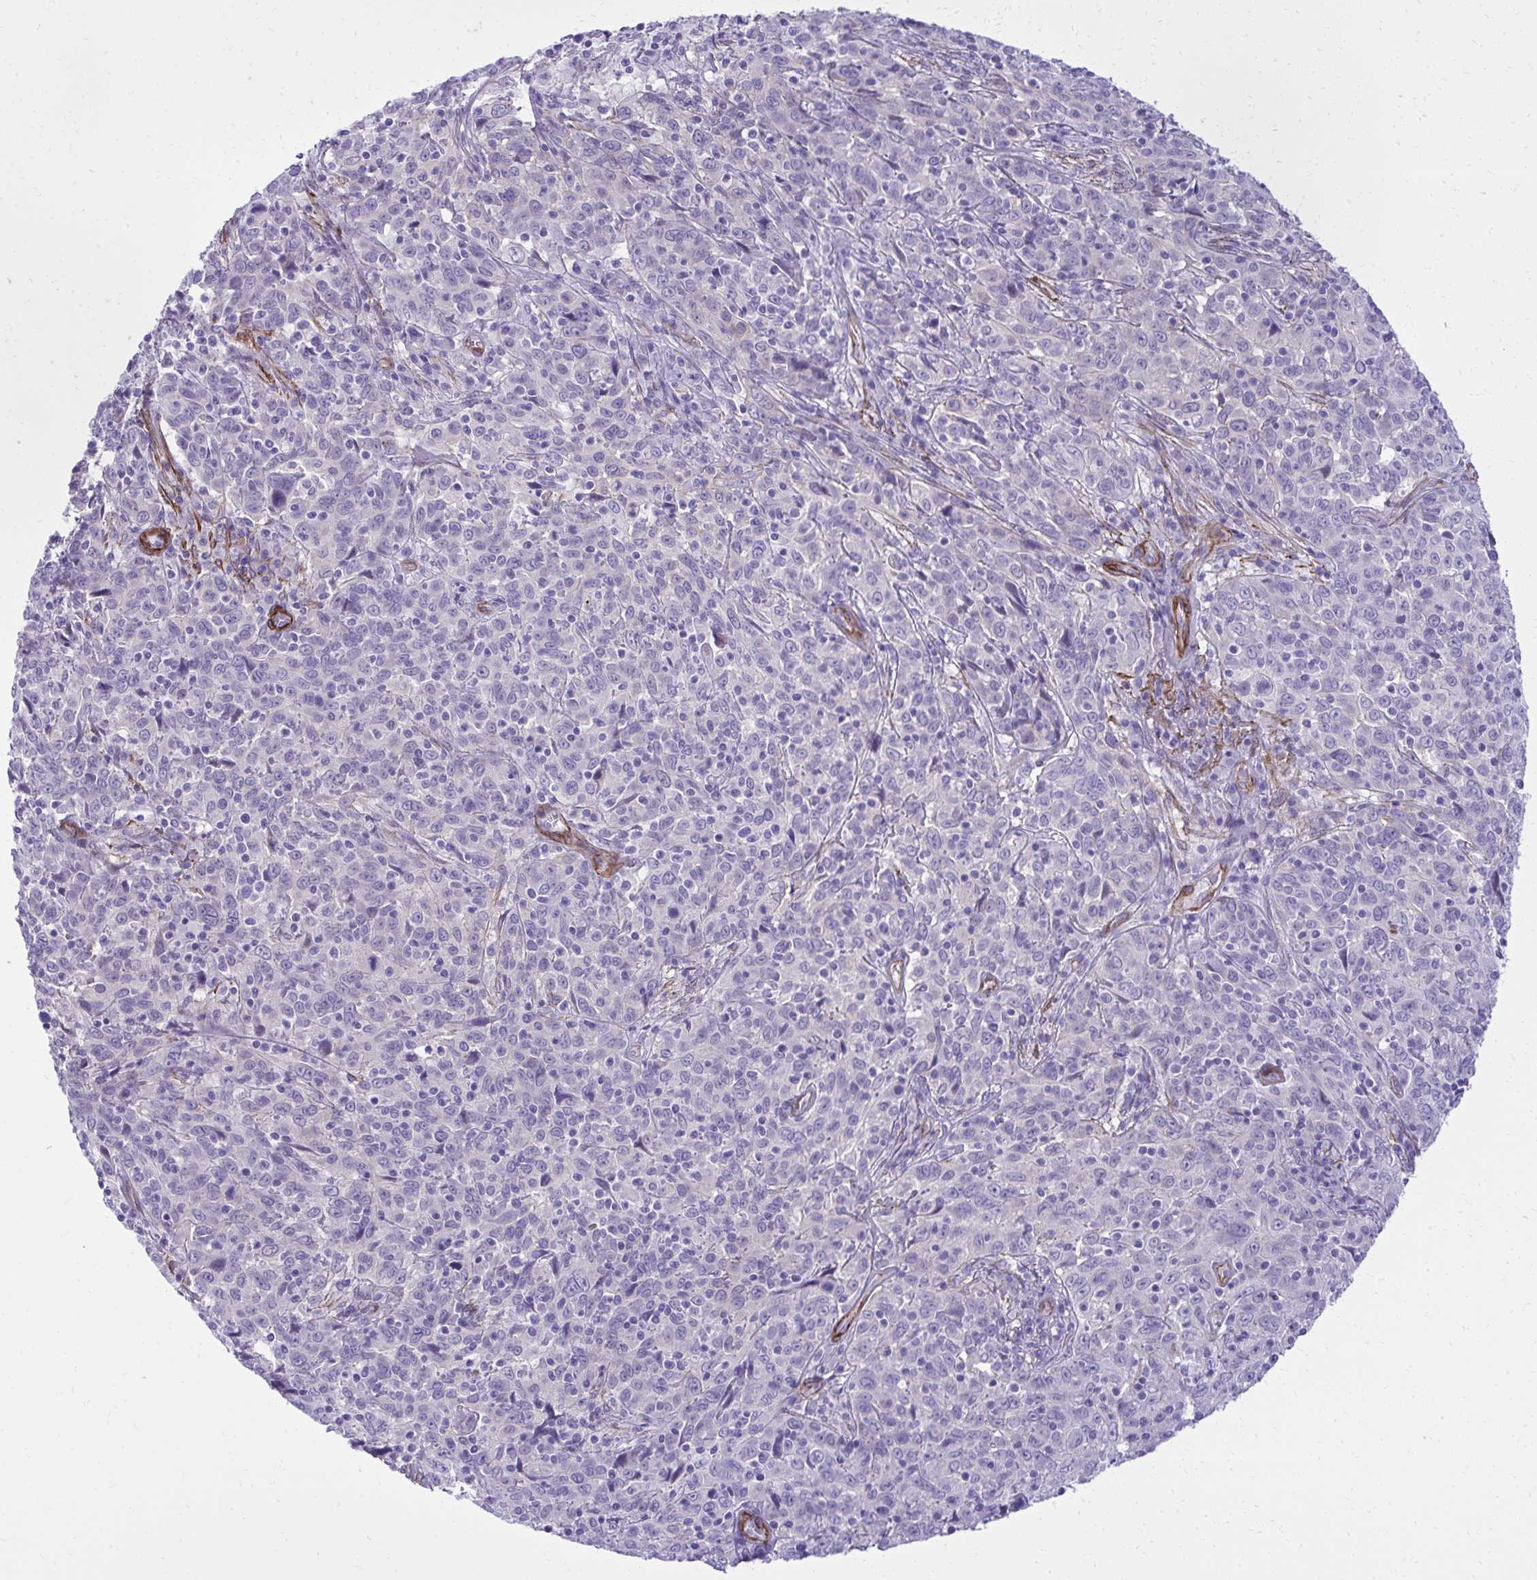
{"staining": {"intensity": "negative", "quantity": "none", "location": "none"}, "tissue": "cervical cancer", "cell_type": "Tumor cells", "image_type": "cancer", "snomed": [{"axis": "morphology", "description": "Squamous cell carcinoma, NOS"}, {"axis": "topography", "description": "Cervix"}], "caption": "An IHC photomicrograph of cervical cancer (squamous cell carcinoma) is shown. There is no staining in tumor cells of cervical cancer (squamous cell carcinoma).", "gene": "PITPNM3", "patient": {"sex": "female", "age": 46}}